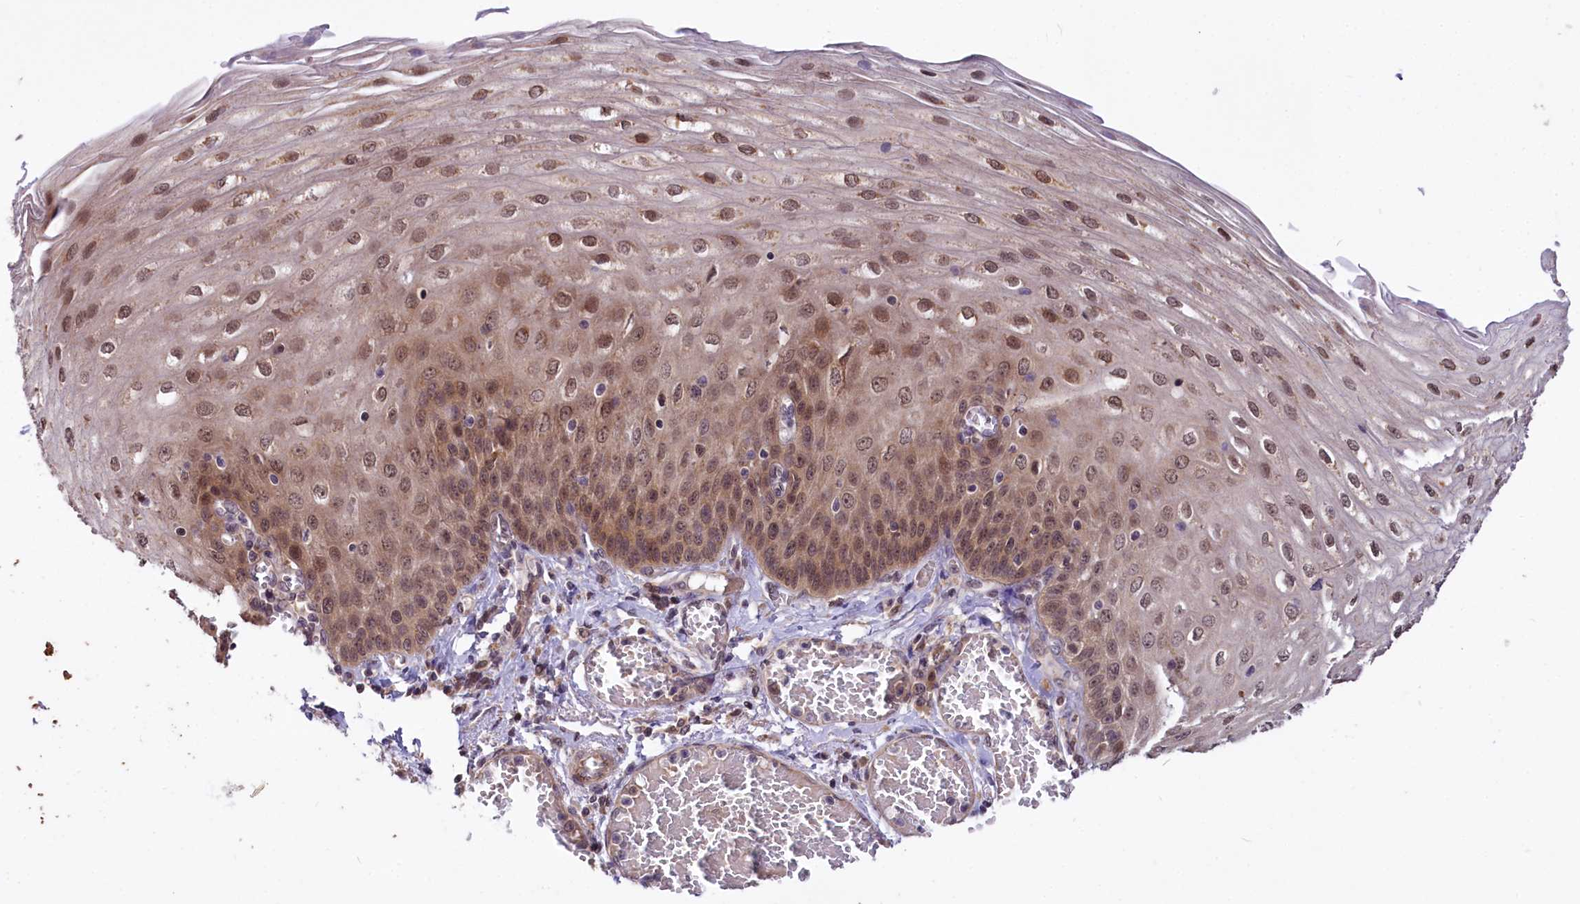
{"staining": {"intensity": "moderate", "quantity": ">75%", "location": "nuclear"}, "tissue": "esophagus", "cell_type": "Squamous epithelial cells", "image_type": "normal", "snomed": [{"axis": "morphology", "description": "Normal tissue, NOS"}, {"axis": "topography", "description": "Esophagus"}], "caption": "About >75% of squamous epithelial cells in unremarkable human esophagus demonstrate moderate nuclear protein staining as visualized by brown immunohistochemical staining.", "gene": "UBE3A", "patient": {"sex": "male", "age": 81}}